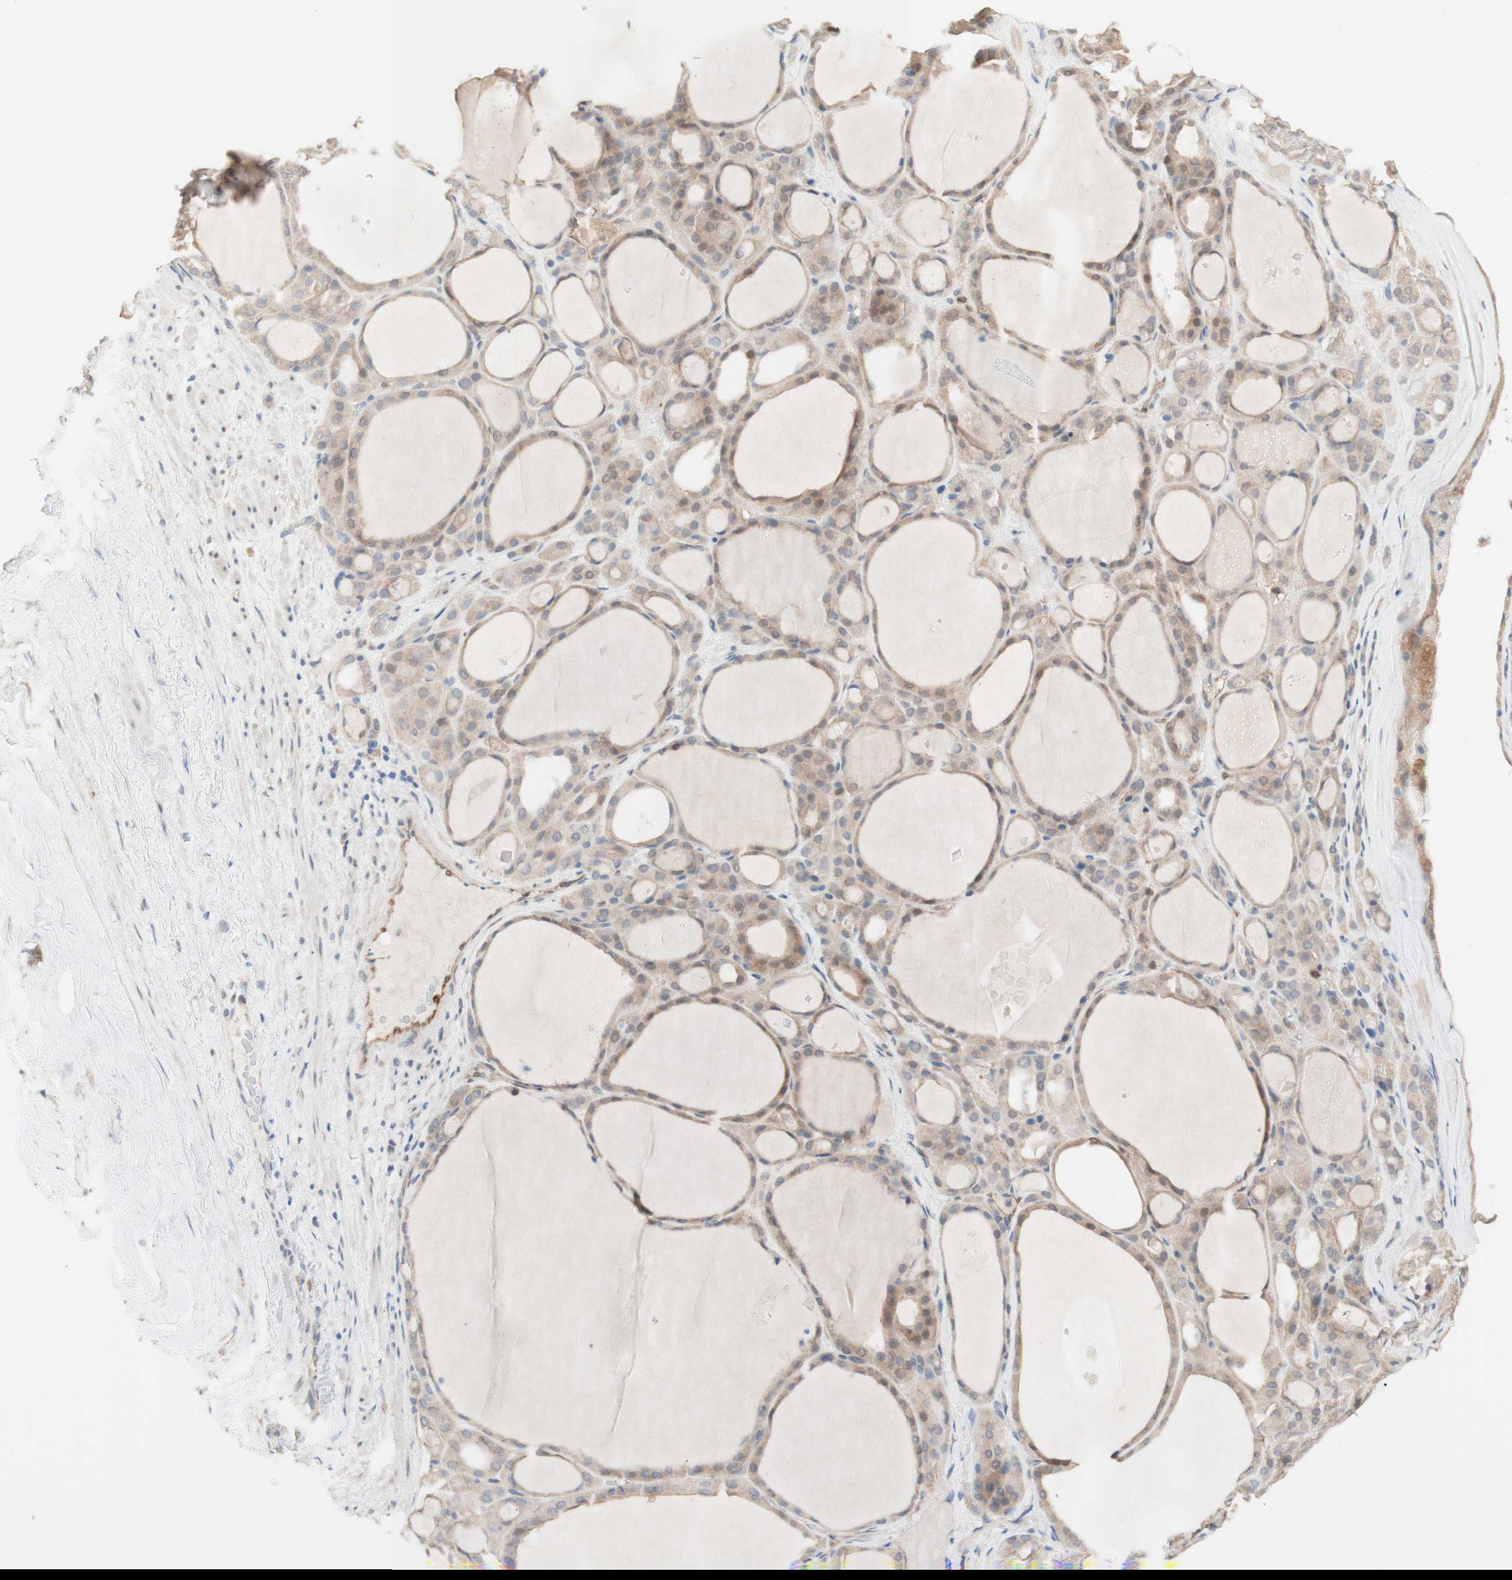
{"staining": {"intensity": "weak", "quantity": ">75%", "location": "cytoplasmic/membranous"}, "tissue": "thyroid gland", "cell_type": "Glandular cells", "image_type": "normal", "snomed": [{"axis": "morphology", "description": "Normal tissue, NOS"}, {"axis": "morphology", "description": "Carcinoma, NOS"}, {"axis": "topography", "description": "Thyroid gland"}], "caption": "Human thyroid gland stained for a protein (brown) displays weak cytoplasmic/membranous positive positivity in approximately >75% of glandular cells.", "gene": "COMT", "patient": {"sex": "female", "age": 86}}